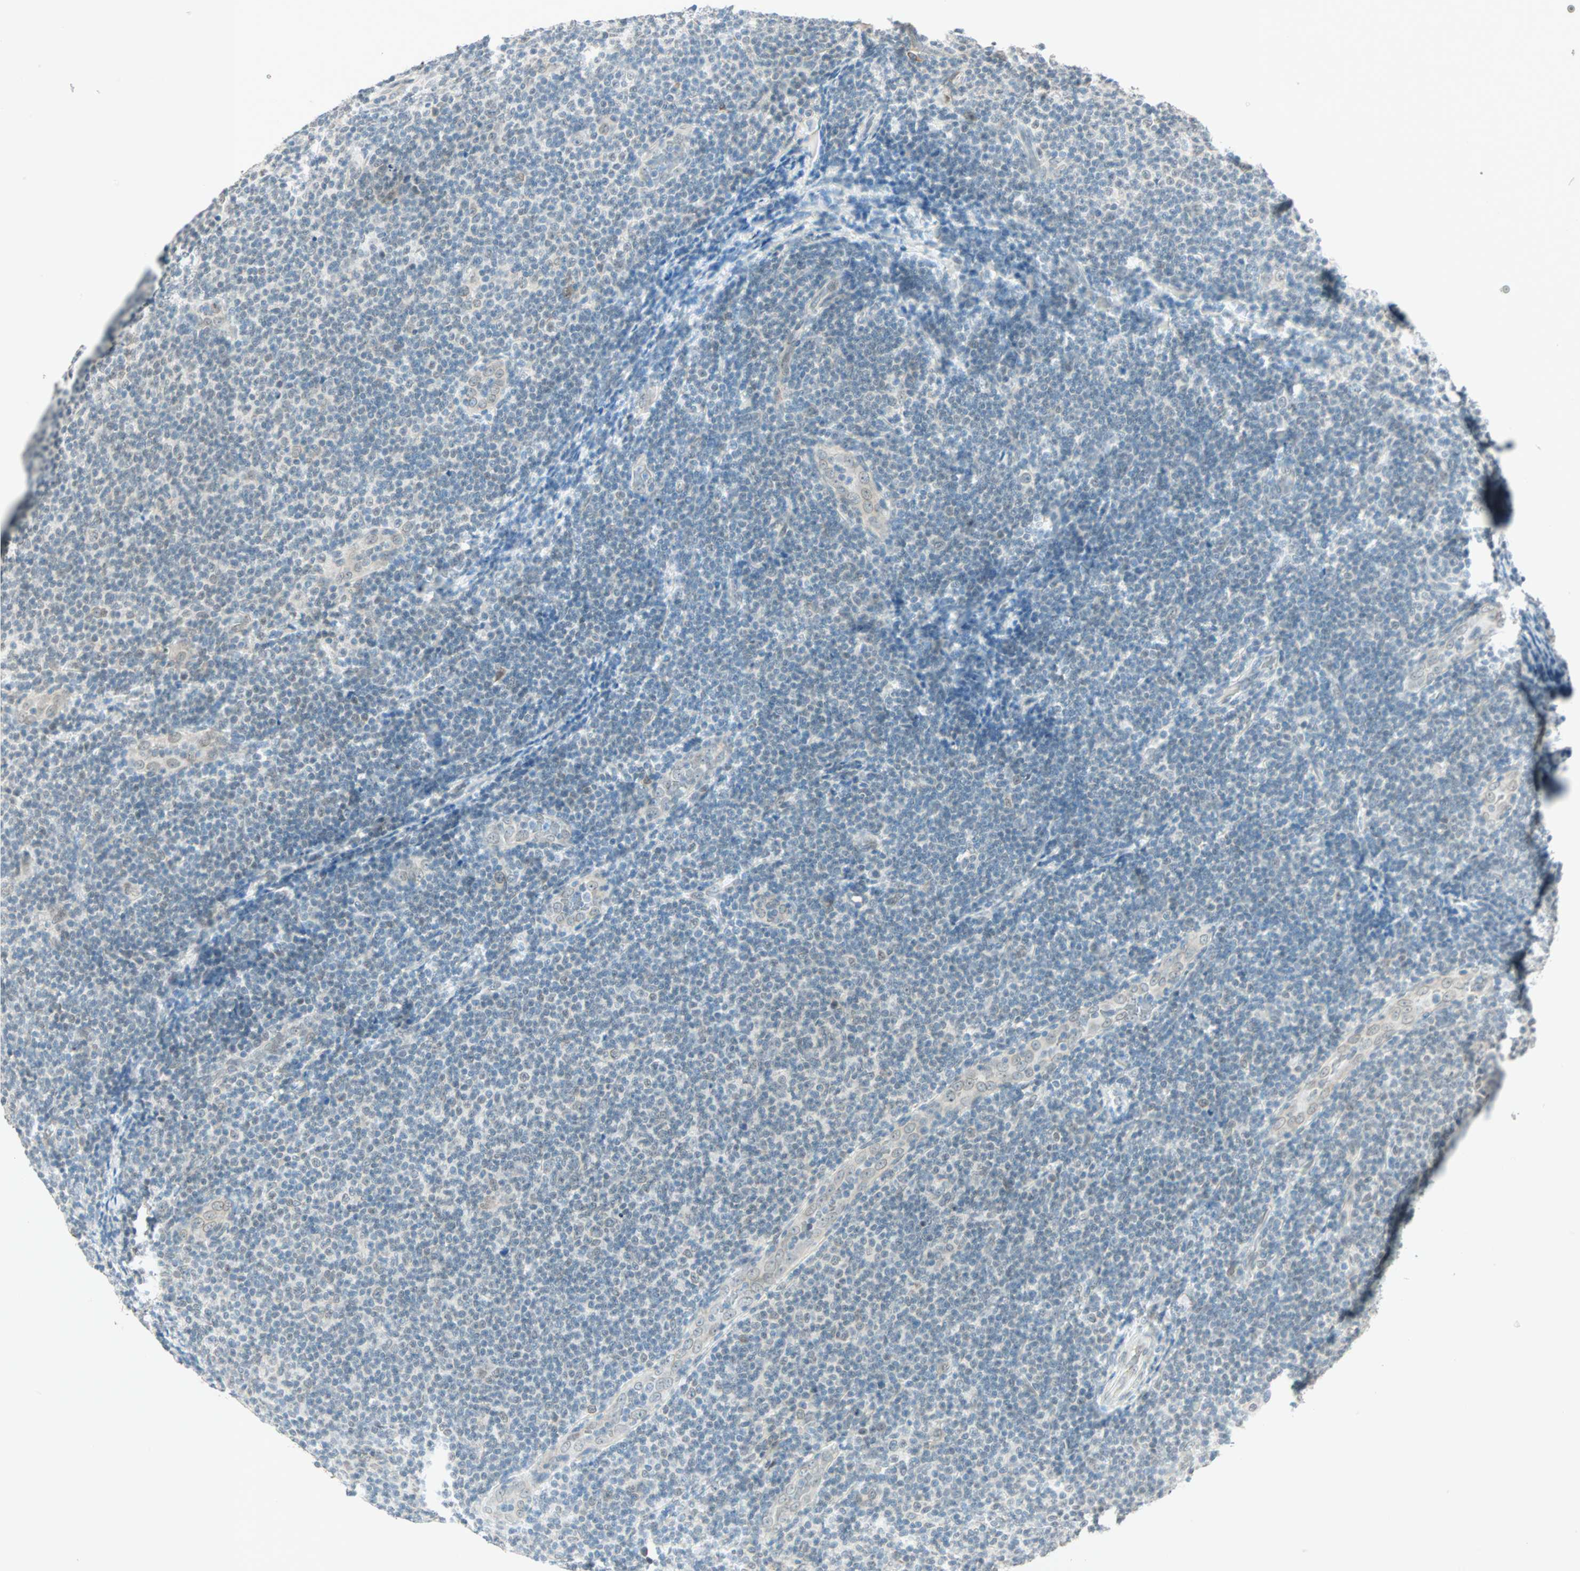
{"staining": {"intensity": "weak", "quantity": "<25%", "location": "nuclear"}, "tissue": "lymphoma", "cell_type": "Tumor cells", "image_type": "cancer", "snomed": [{"axis": "morphology", "description": "Malignant lymphoma, non-Hodgkin's type, Low grade"}, {"axis": "topography", "description": "Lymph node"}], "caption": "The IHC histopathology image has no significant positivity in tumor cells of low-grade malignant lymphoma, non-Hodgkin's type tissue.", "gene": "BCAN", "patient": {"sex": "male", "age": 83}}